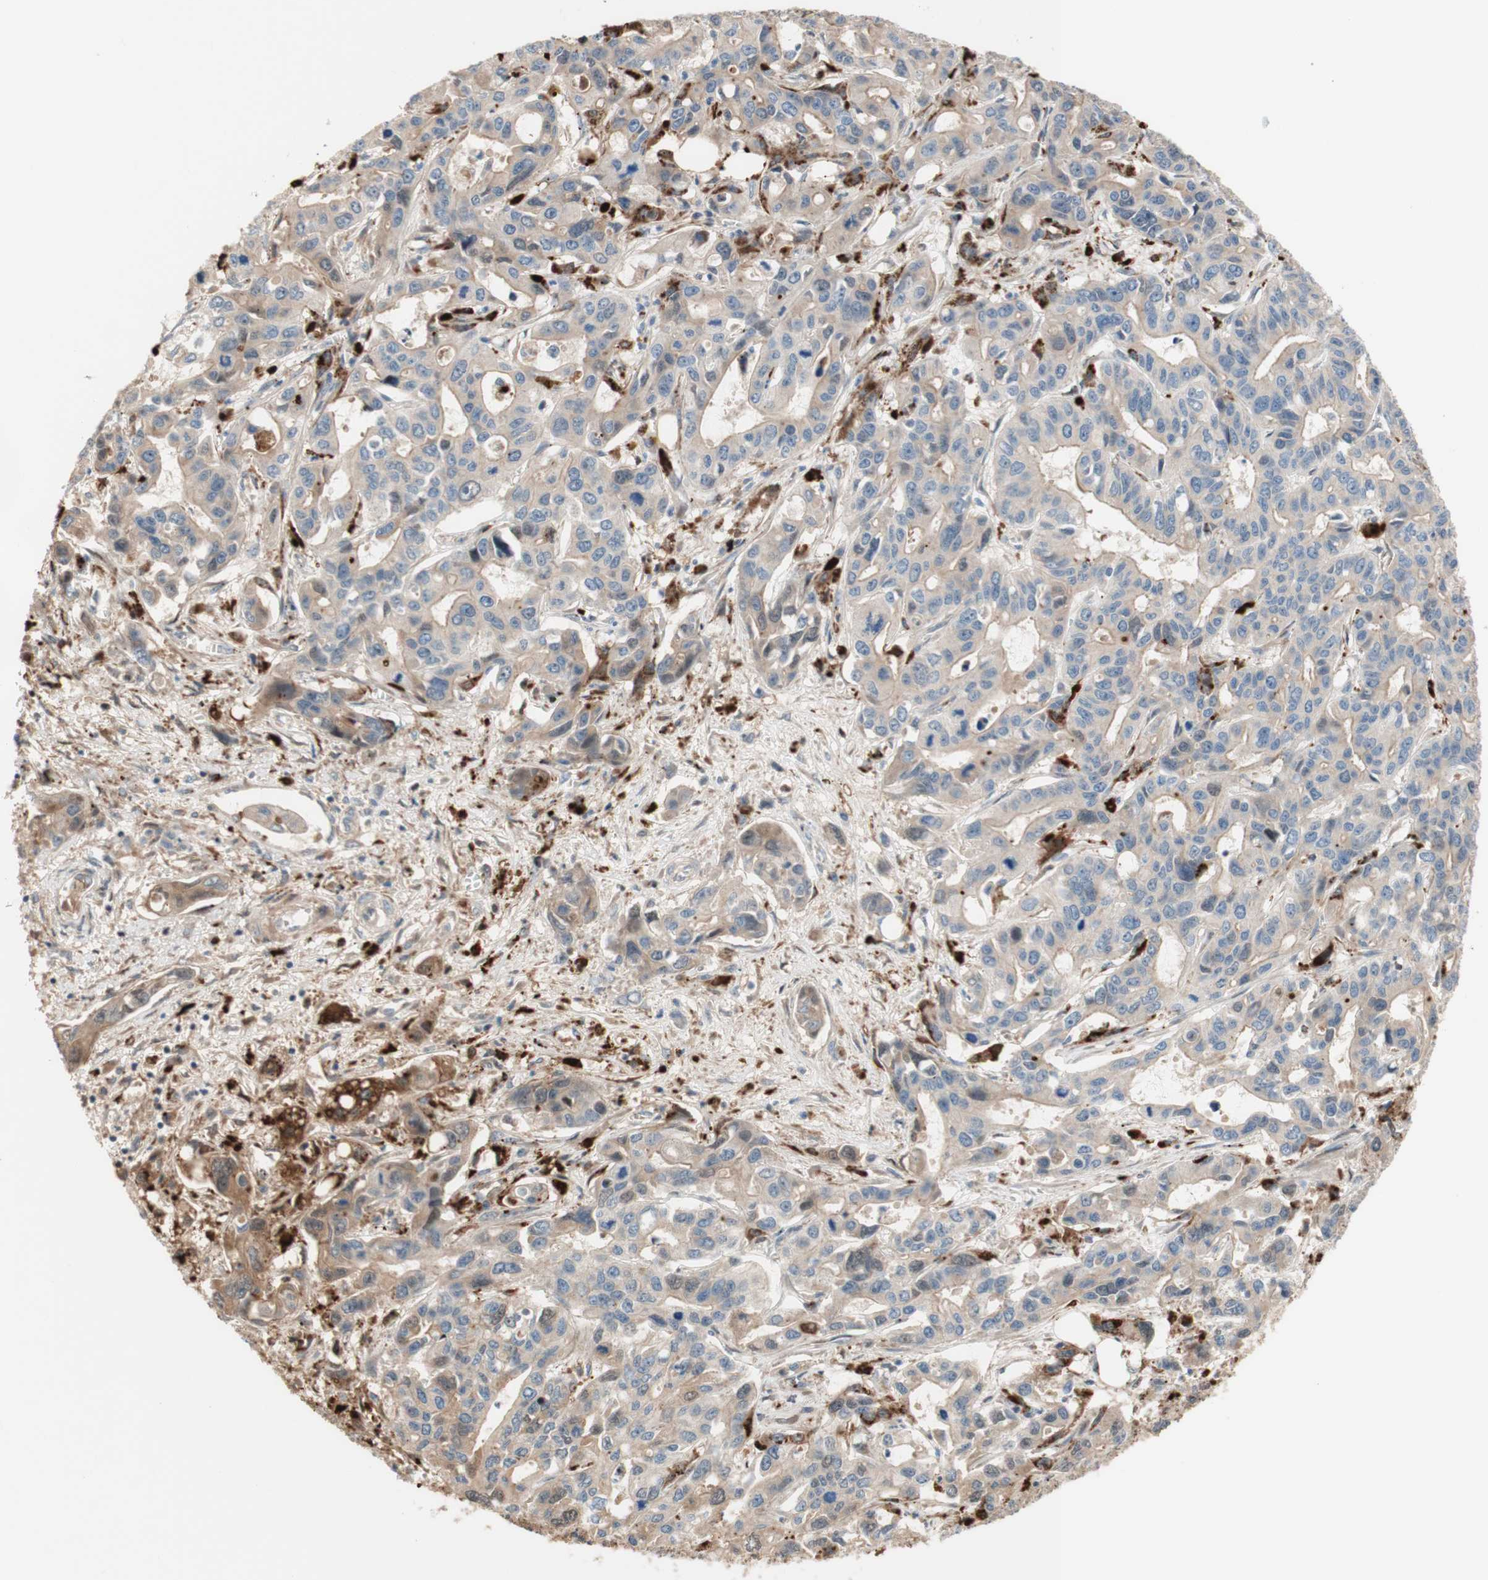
{"staining": {"intensity": "weak", "quantity": ">75%", "location": "cytoplasmic/membranous"}, "tissue": "liver cancer", "cell_type": "Tumor cells", "image_type": "cancer", "snomed": [{"axis": "morphology", "description": "Cholangiocarcinoma"}, {"axis": "topography", "description": "Liver"}], "caption": "A brown stain highlights weak cytoplasmic/membranous positivity of a protein in cholangiocarcinoma (liver) tumor cells. (DAB IHC with brightfield microscopy, high magnification).", "gene": "PTPN21", "patient": {"sex": "female", "age": 65}}